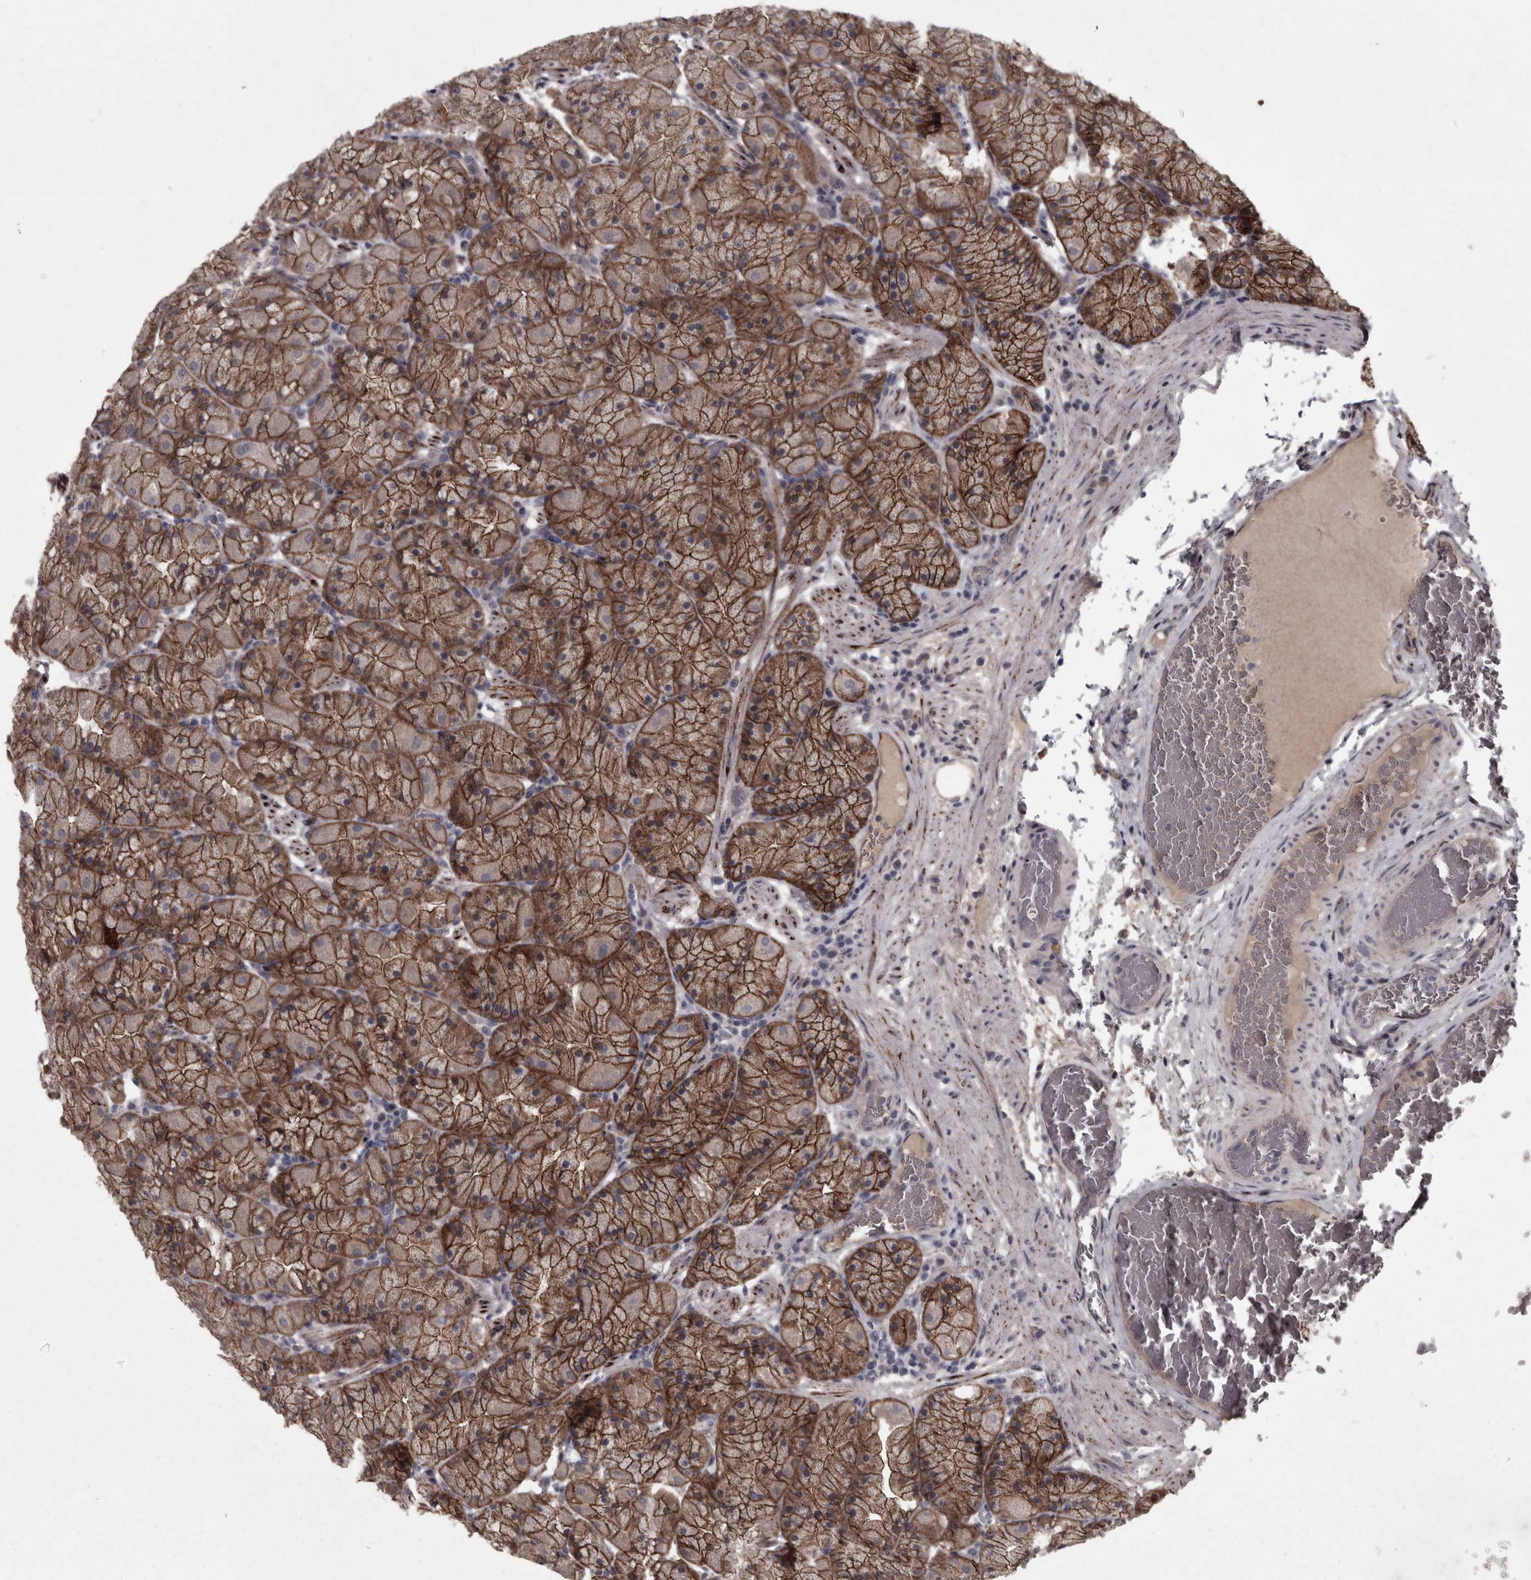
{"staining": {"intensity": "strong", "quantity": ">75%", "location": "cytoplasmic/membranous"}, "tissue": "stomach", "cell_type": "Glandular cells", "image_type": "normal", "snomed": [{"axis": "morphology", "description": "Normal tissue, NOS"}, {"axis": "topography", "description": "Stomach, upper"}, {"axis": "topography", "description": "Stomach"}], "caption": "IHC image of normal stomach: human stomach stained using IHC reveals high levels of strong protein expression localized specifically in the cytoplasmic/membranous of glandular cells, appearing as a cytoplasmic/membranous brown color.", "gene": "PCDH17", "patient": {"sex": "male", "age": 48}}